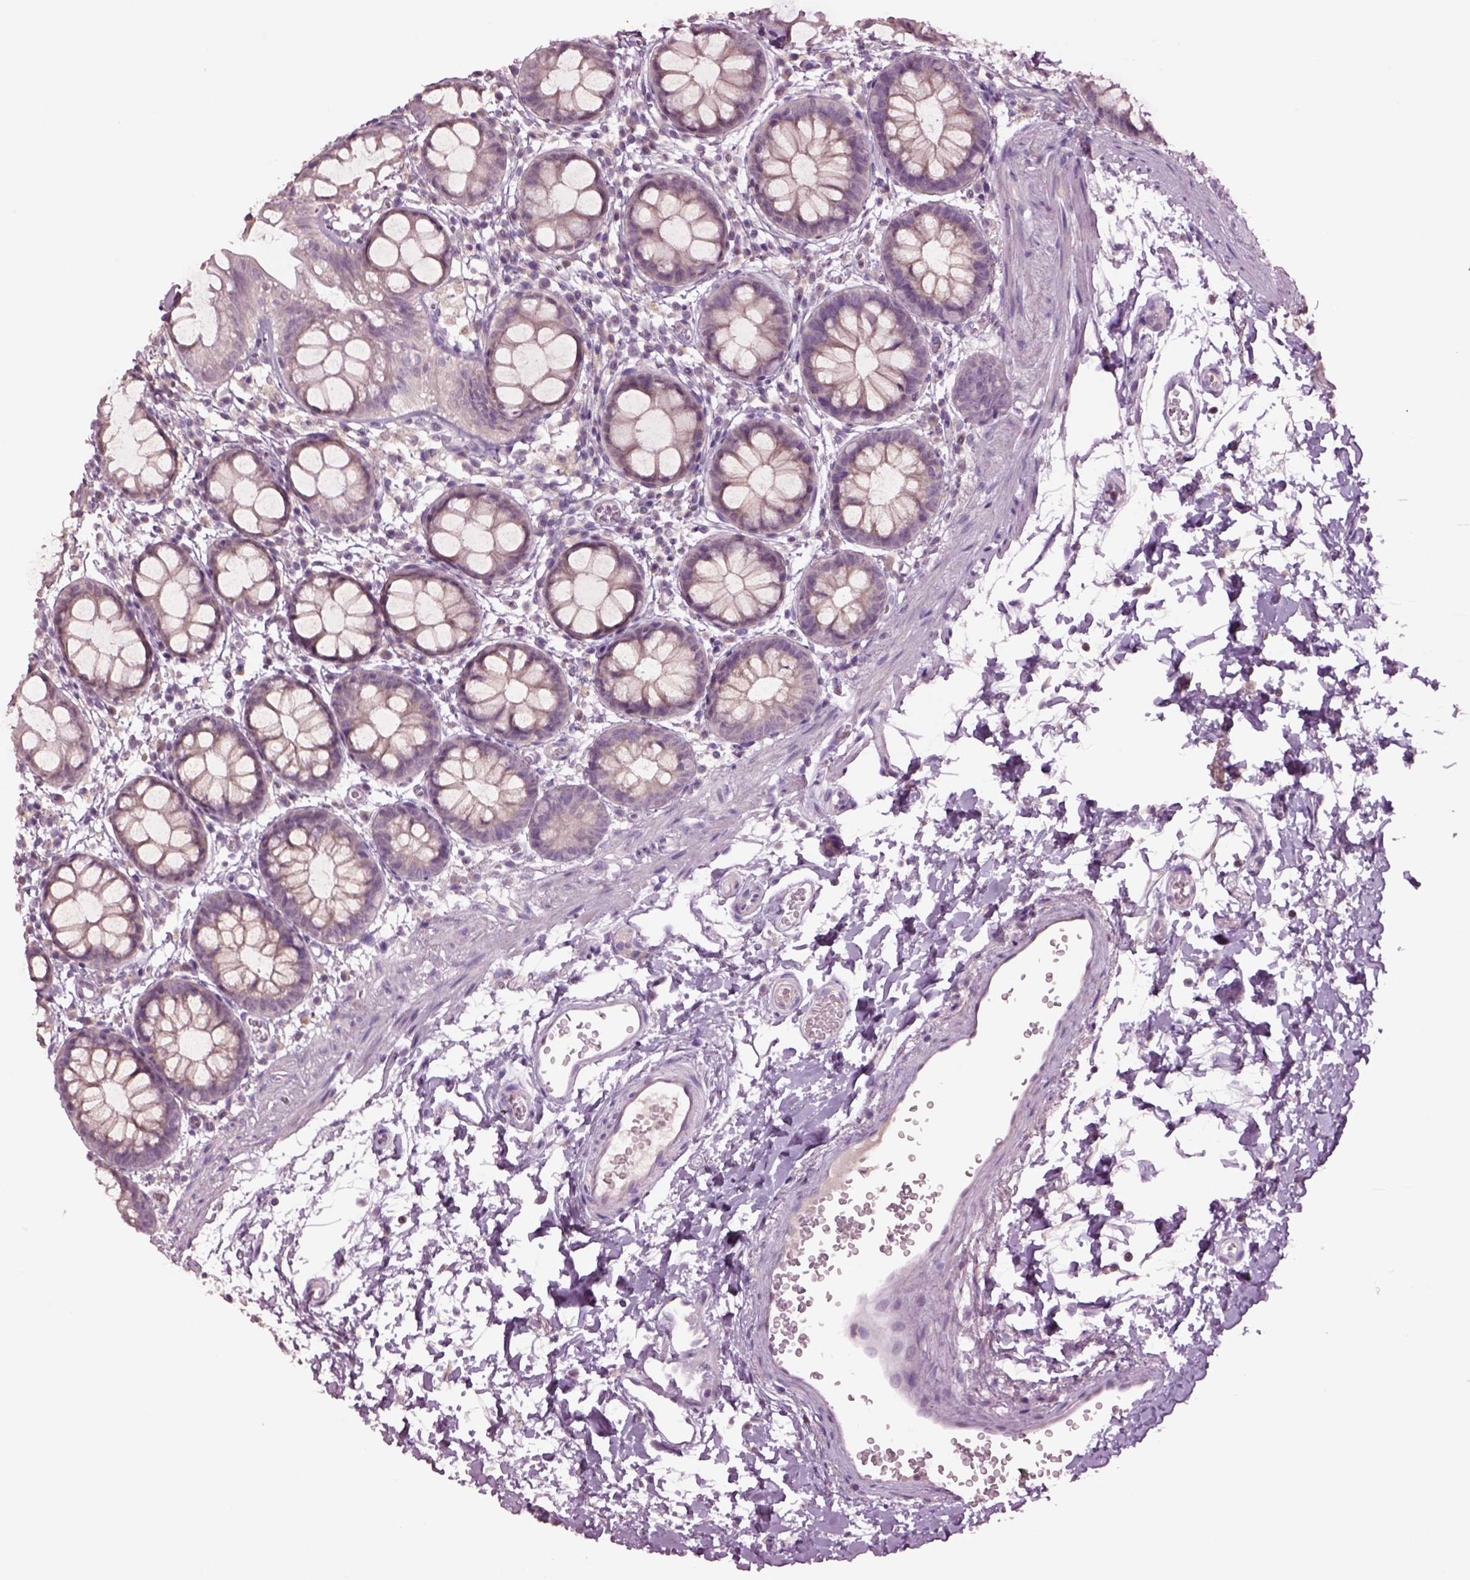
{"staining": {"intensity": "negative", "quantity": "none", "location": "none"}, "tissue": "rectum", "cell_type": "Glandular cells", "image_type": "normal", "snomed": [{"axis": "morphology", "description": "Normal tissue, NOS"}, {"axis": "topography", "description": "Rectum"}], "caption": "Histopathology image shows no significant protein expression in glandular cells of unremarkable rectum.", "gene": "CLPSL1", "patient": {"sex": "male", "age": 57}}